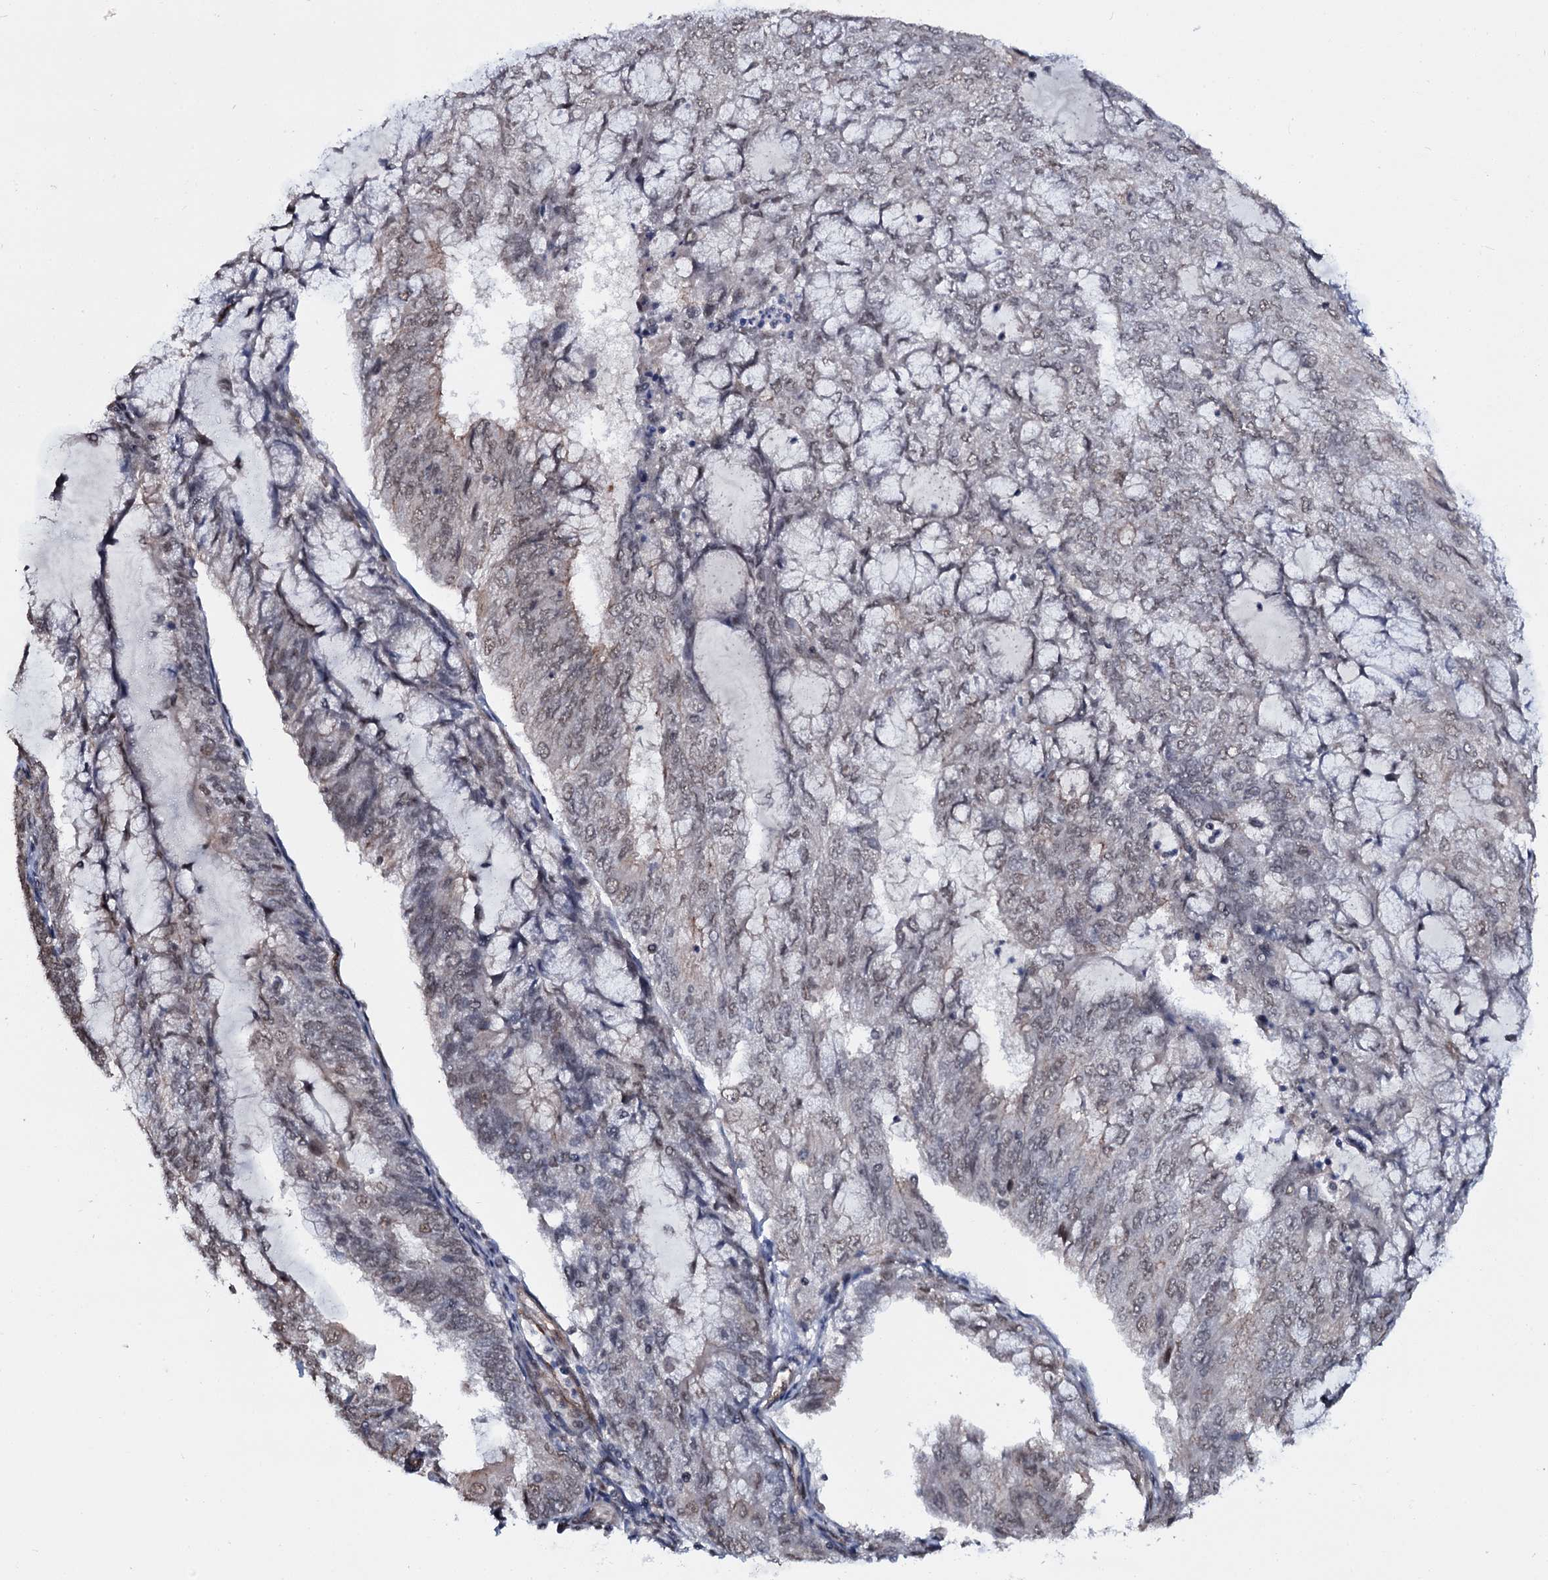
{"staining": {"intensity": "moderate", "quantity": "25%-75%", "location": "cytoplasmic/membranous,nuclear"}, "tissue": "endometrial cancer", "cell_type": "Tumor cells", "image_type": "cancer", "snomed": [{"axis": "morphology", "description": "Adenocarcinoma, NOS"}, {"axis": "topography", "description": "Endometrium"}], "caption": "Endometrial cancer stained with a brown dye shows moderate cytoplasmic/membranous and nuclear positive staining in about 25%-75% of tumor cells.", "gene": "SH2D4B", "patient": {"sex": "female", "age": 81}}